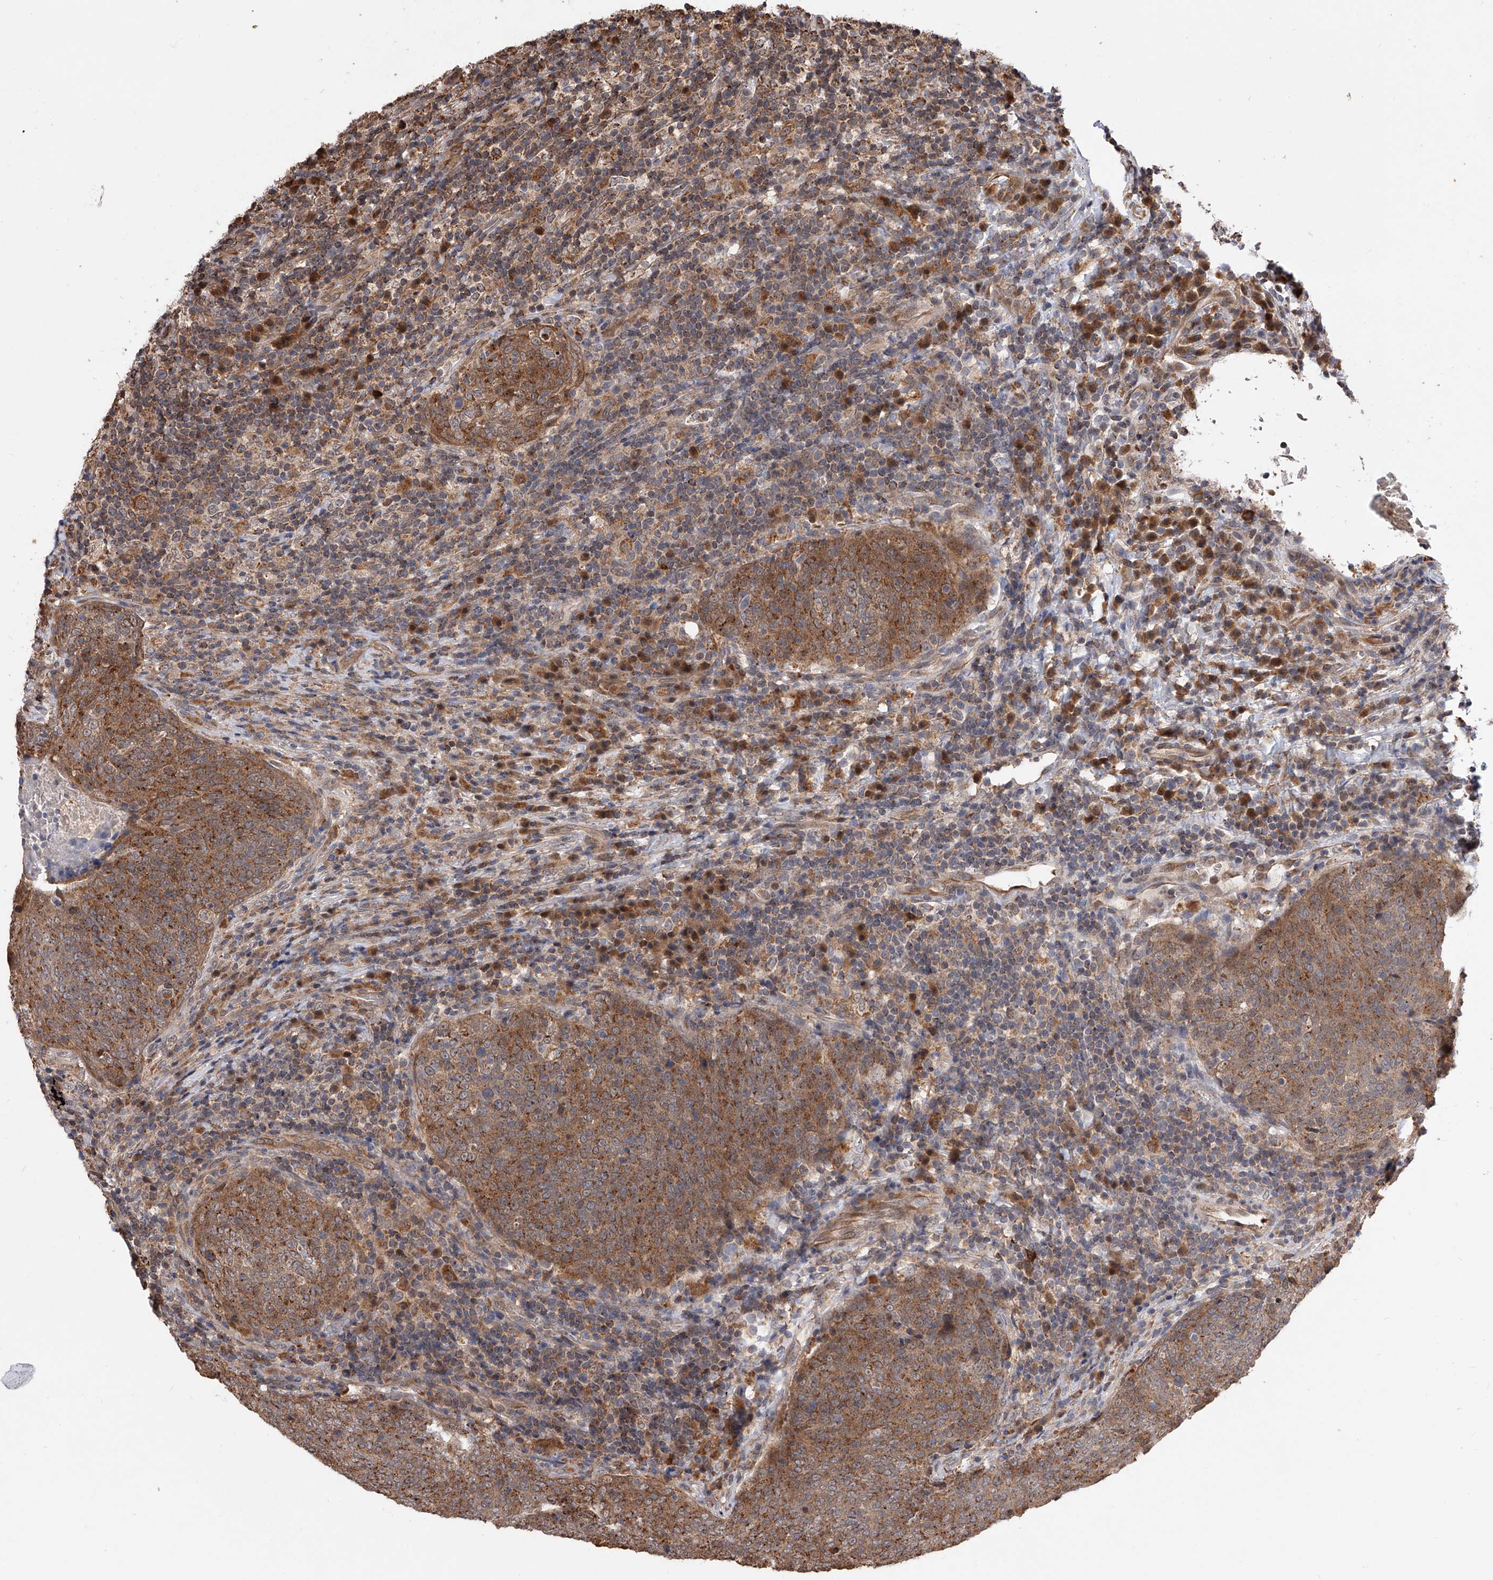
{"staining": {"intensity": "moderate", "quantity": ">75%", "location": "cytoplasmic/membranous"}, "tissue": "head and neck cancer", "cell_type": "Tumor cells", "image_type": "cancer", "snomed": [{"axis": "morphology", "description": "Squamous cell carcinoma, NOS"}, {"axis": "morphology", "description": "Squamous cell carcinoma, metastatic, NOS"}, {"axis": "topography", "description": "Lymph node"}, {"axis": "topography", "description": "Head-Neck"}], "caption": "An immunohistochemistry (IHC) photomicrograph of tumor tissue is shown. Protein staining in brown highlights moderate cytoplasmic/membranous positivity in head and neck cancer (squamous cell carcinoma) within tumor cells.", "gene": "GMDS", "patient": {"sex": "male", "age": 62}}